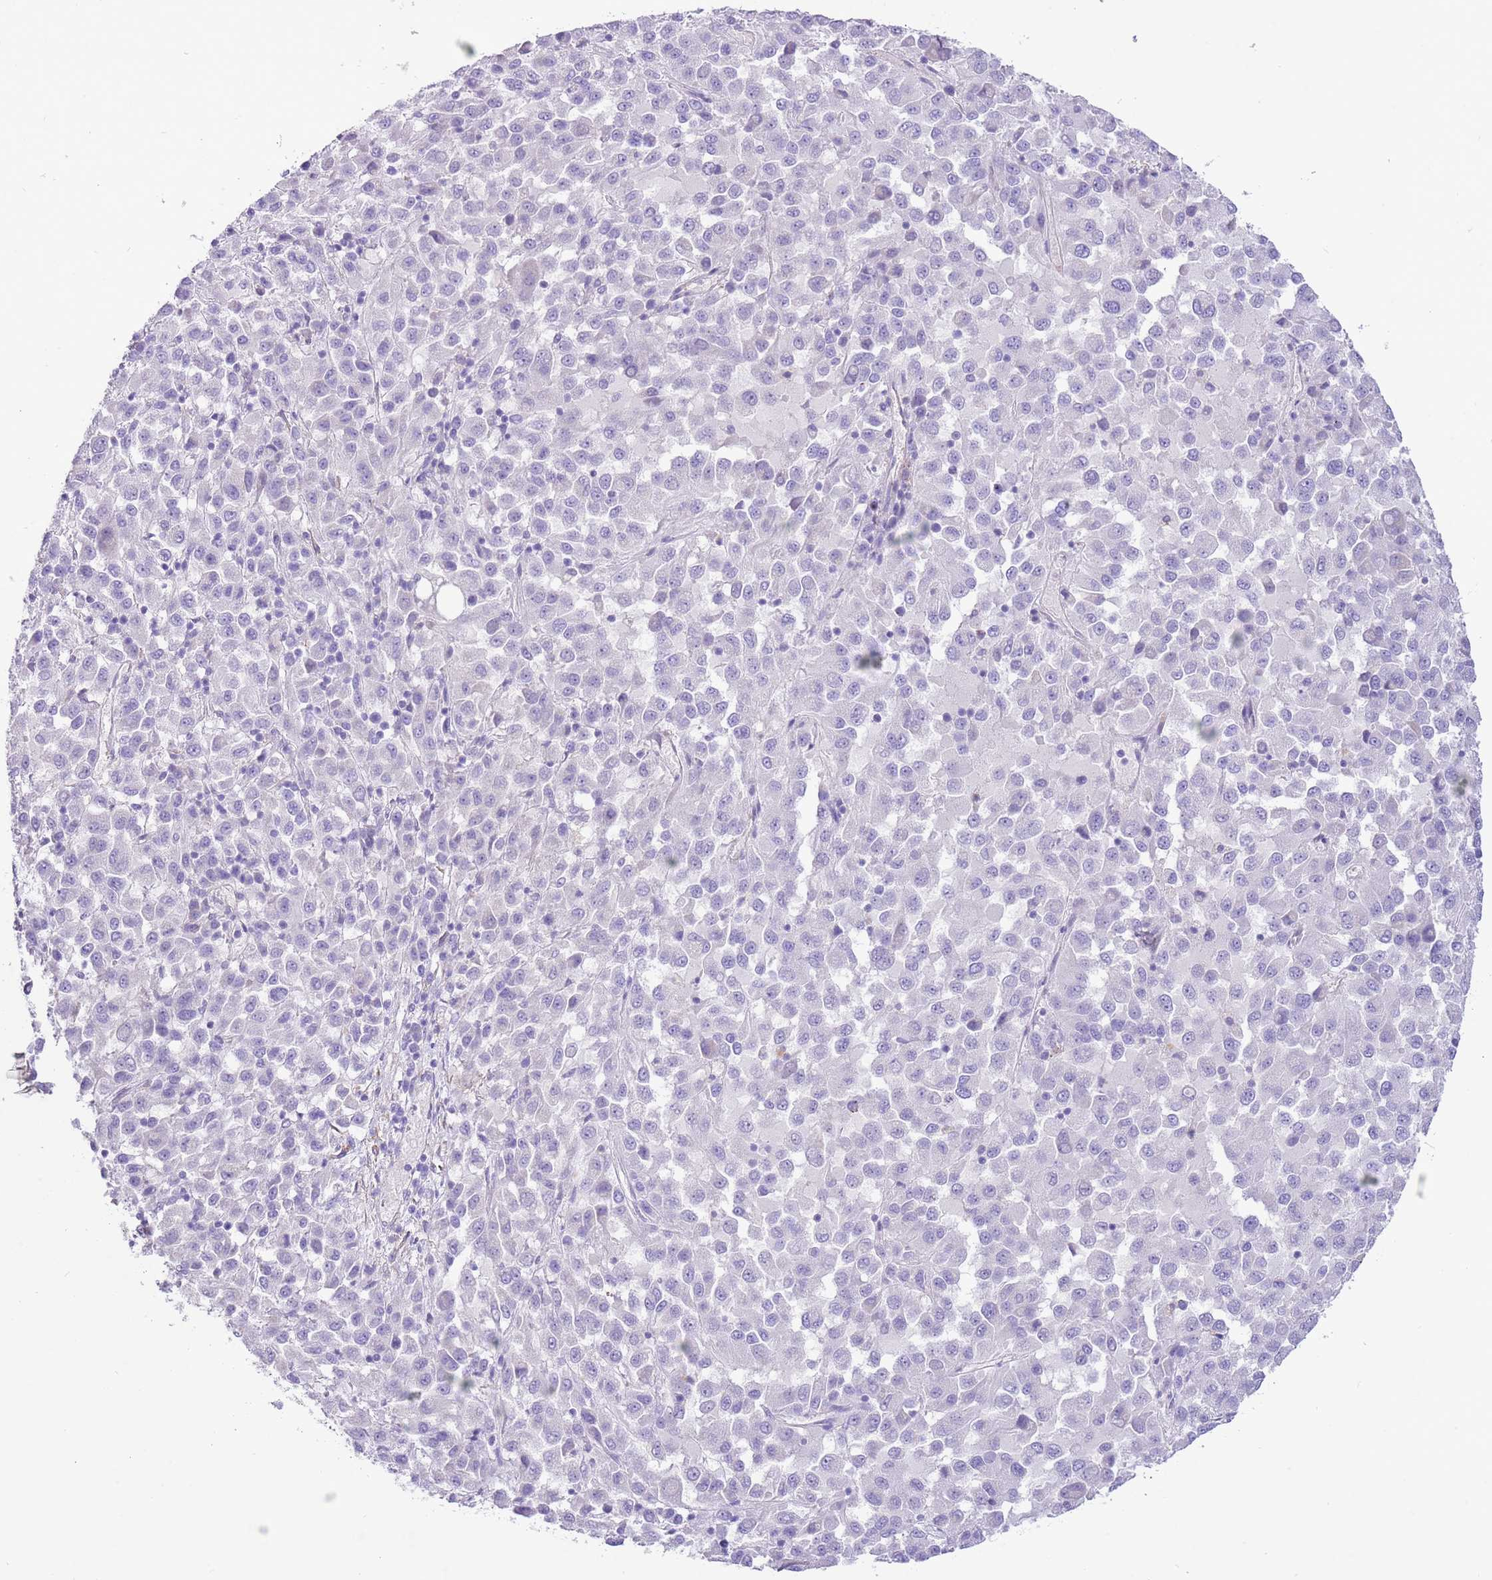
{"staining": {"intensity": "negative", "quantity": "none", "location": "none"}, "tissue": "melanoma", "cell_type": "Tumor cells", "image_type": "cancer", "snomed": [{"axis": "morphology", "description": "Malignant melanoma, Metastatic site"}, {"axis": "topography", "description": "Lung"}], "caption": "Melanoma stained for a protein using IHC shows no staining tumor cells.", "gene": "KBTBD3", "patient": {"sex": "male", "age": 64}}